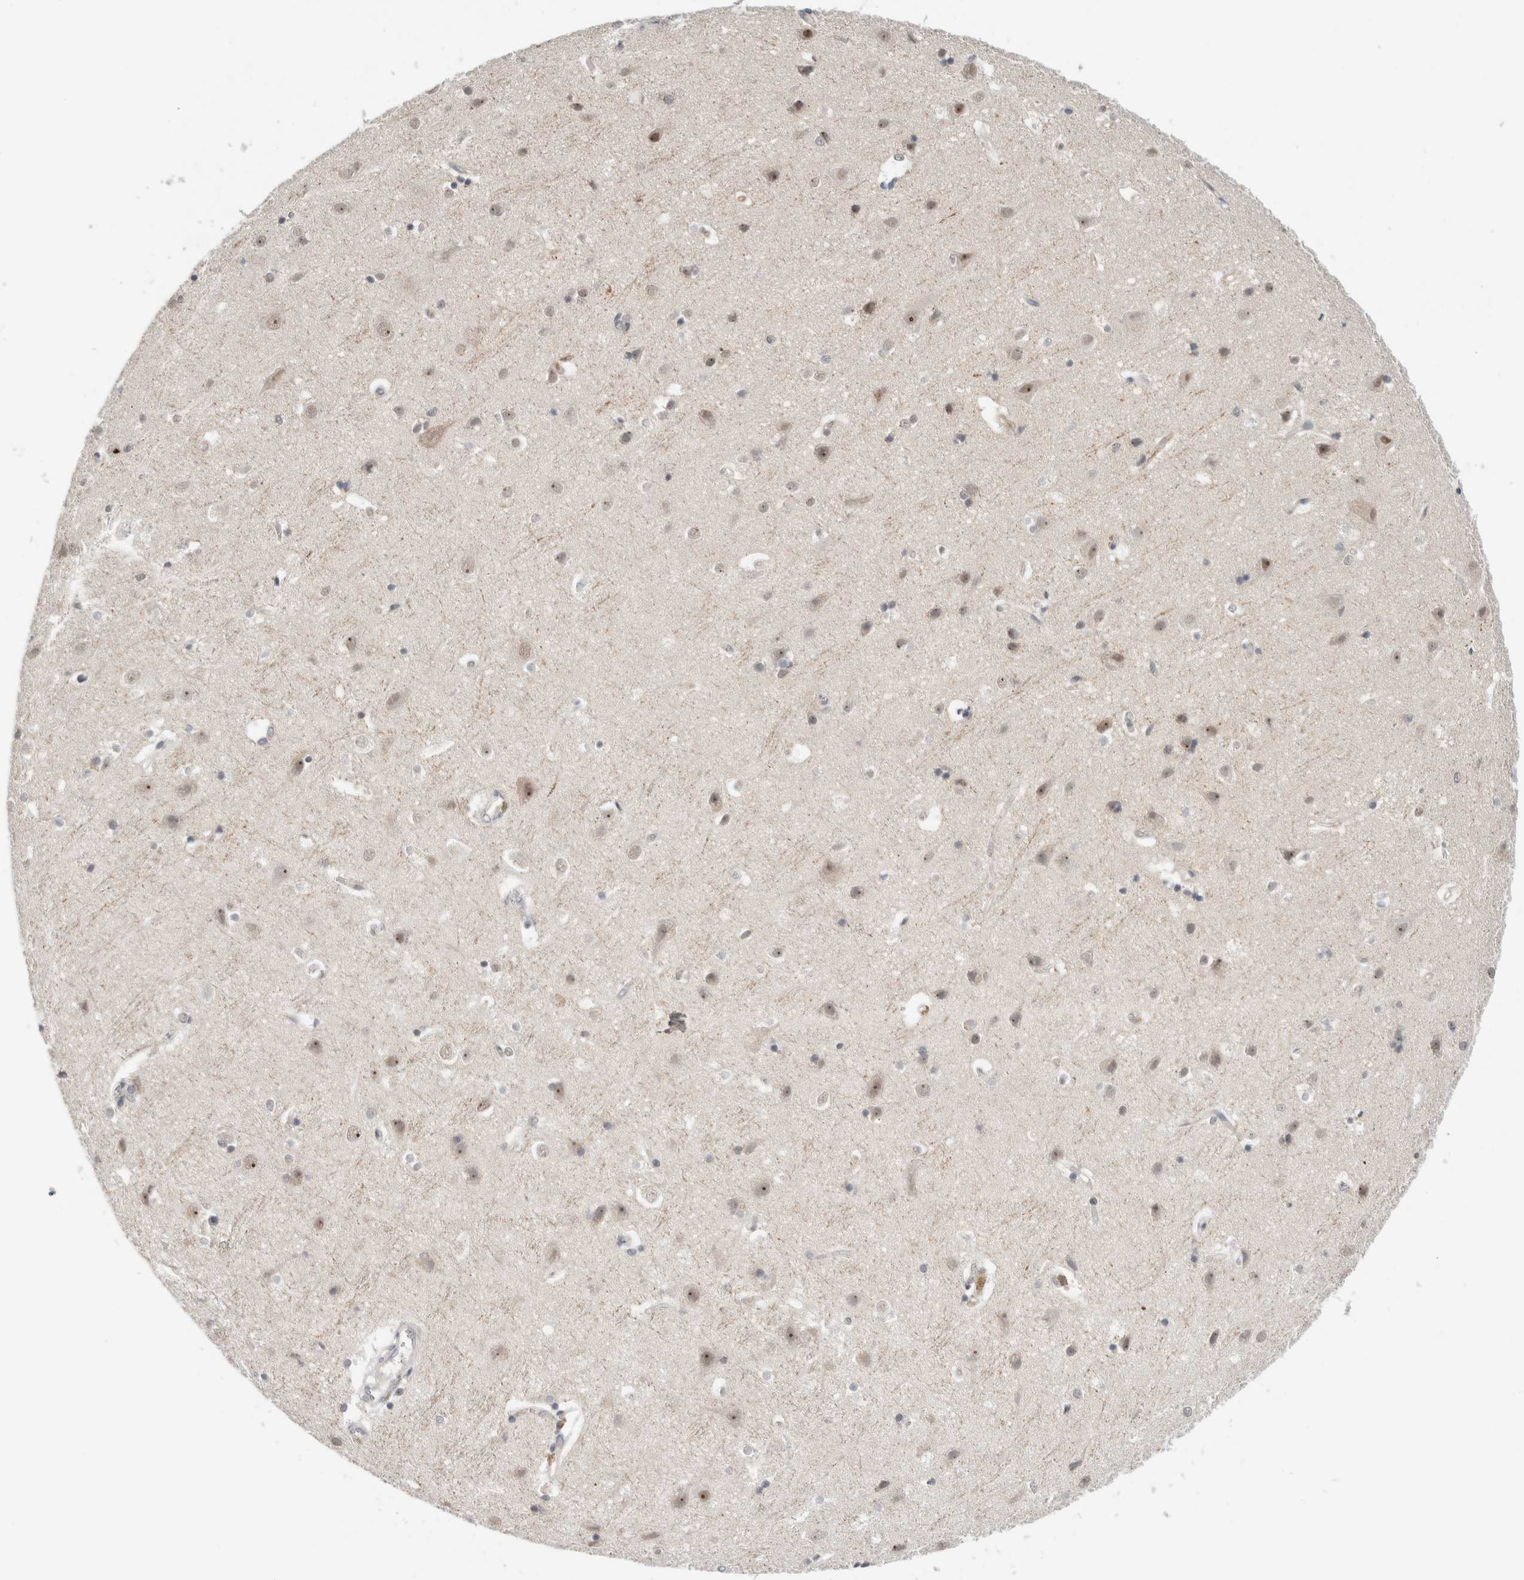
{"staining": {"intensity": "negative", "quantity": "none", "location": "none"}, "tissue": "cerebral cortex", "cell_type": "Endothelial cells", "image_type": "normal", "snomed": [{"axis": "morphology", "description": "Normal tissue, NOS"}, {"axis": "topography", "description": "Cerebral cortex"}], "caption": "Benign cerebral cortex was stained to show a protein in brown. There is no significant positivity in endothelial cells. (Brightfield microscopy of DAB (3,3'-diaminobenzidine) immunohistochemistry at high magnification).", "gene": "HCN3", "patient": {"sex": "male", "age": 54}}